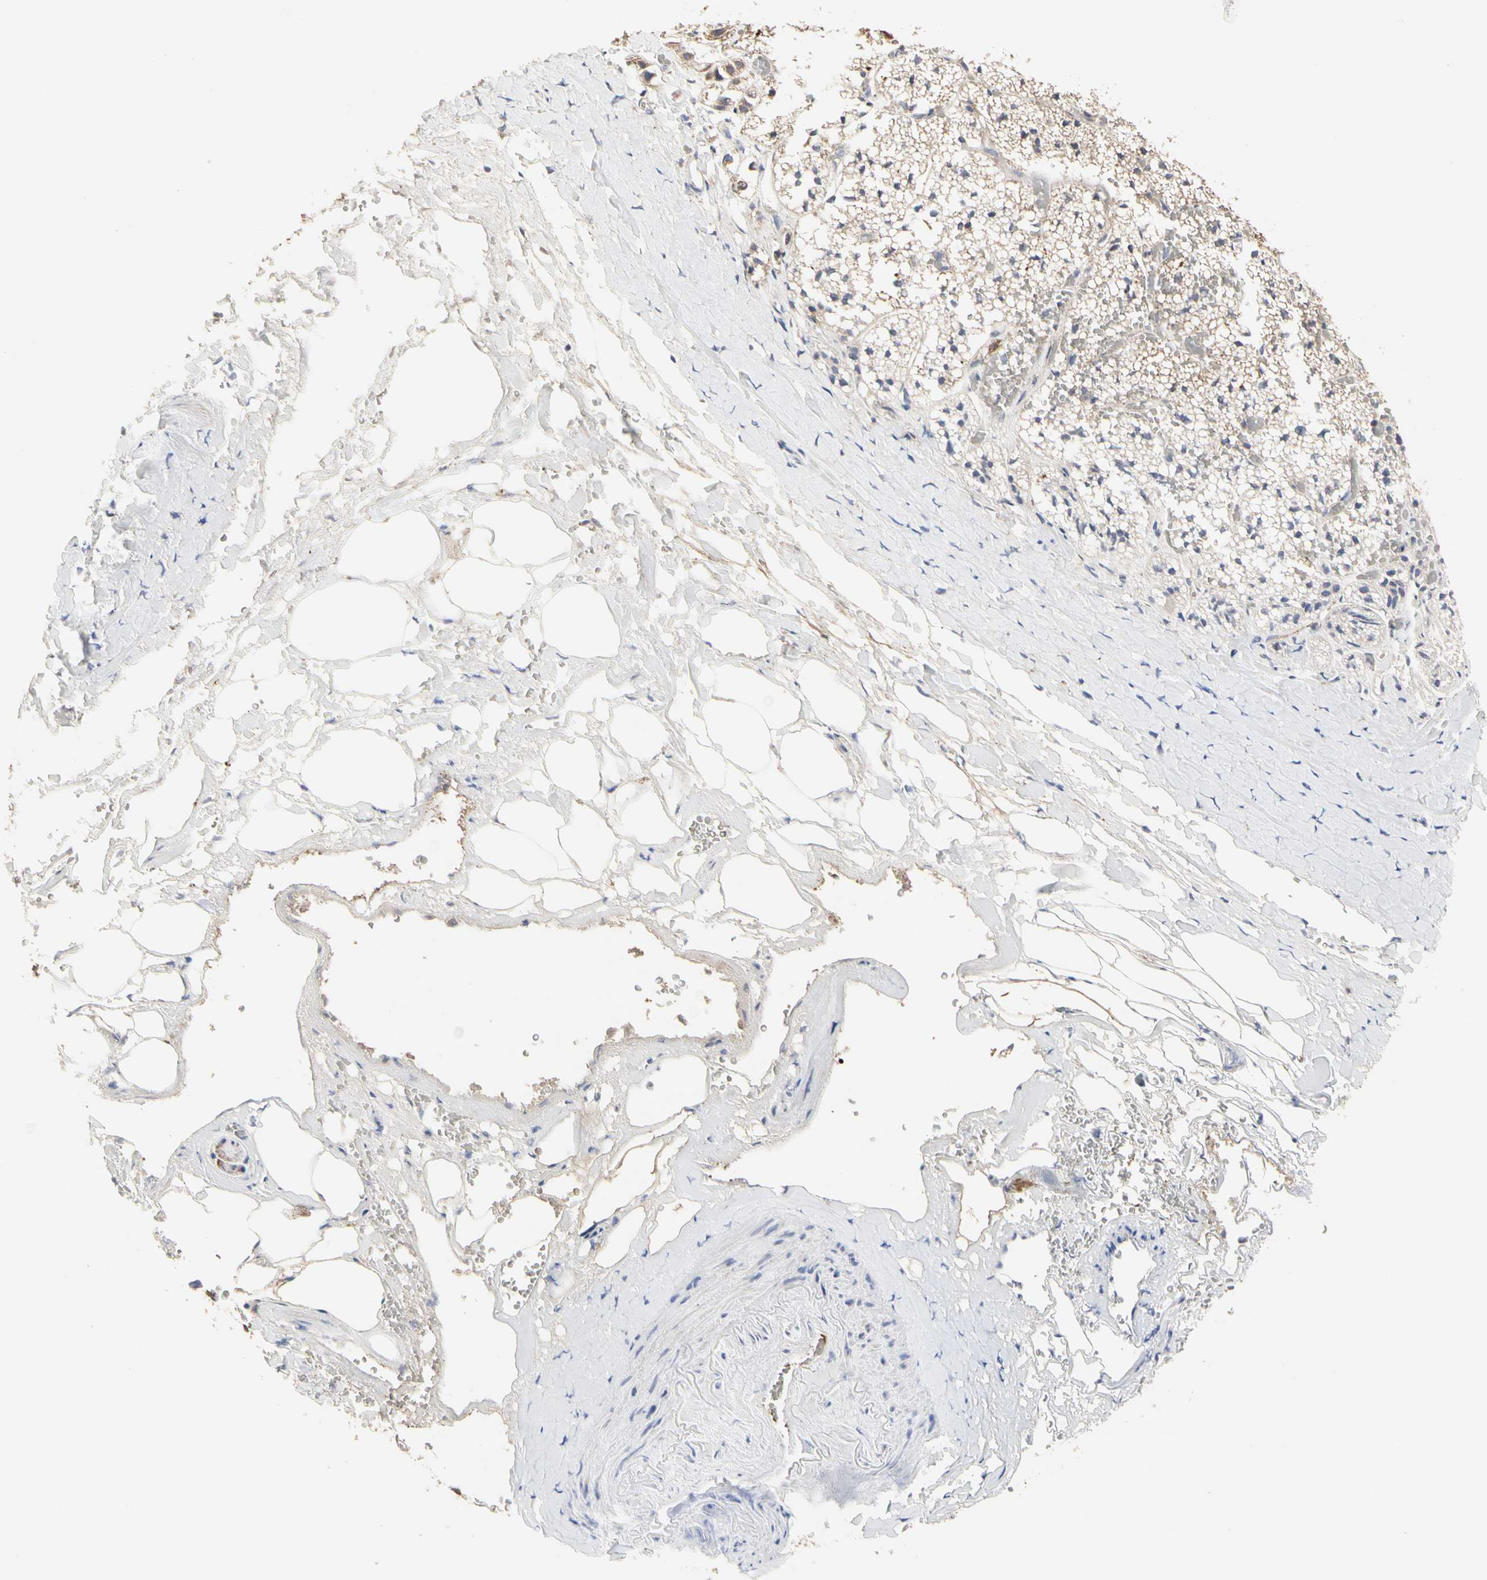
{"staining": {"intensity": "weak", "quantity": ">75%", "location": "cytoplasmic/membranous"}, "tissue": "adrenal gland", "cell_type": "Glandular cells", "image_type": "normal", "snomed": [{"axis": "morphology", "description": "Normal tissue, NOS"}, {"axis": "topography", "description": "Adrenal gland"}], "caption": "IHC (DAB (3,3'-diaminobenzidine)) staining of unremarkable adrenal gland demonstrates weak cytoplasmic/membranous protein staining in approximately >75% of glandular cells.", "gene": "TSKU", "patient": {"sex": "male", "age": 53}}